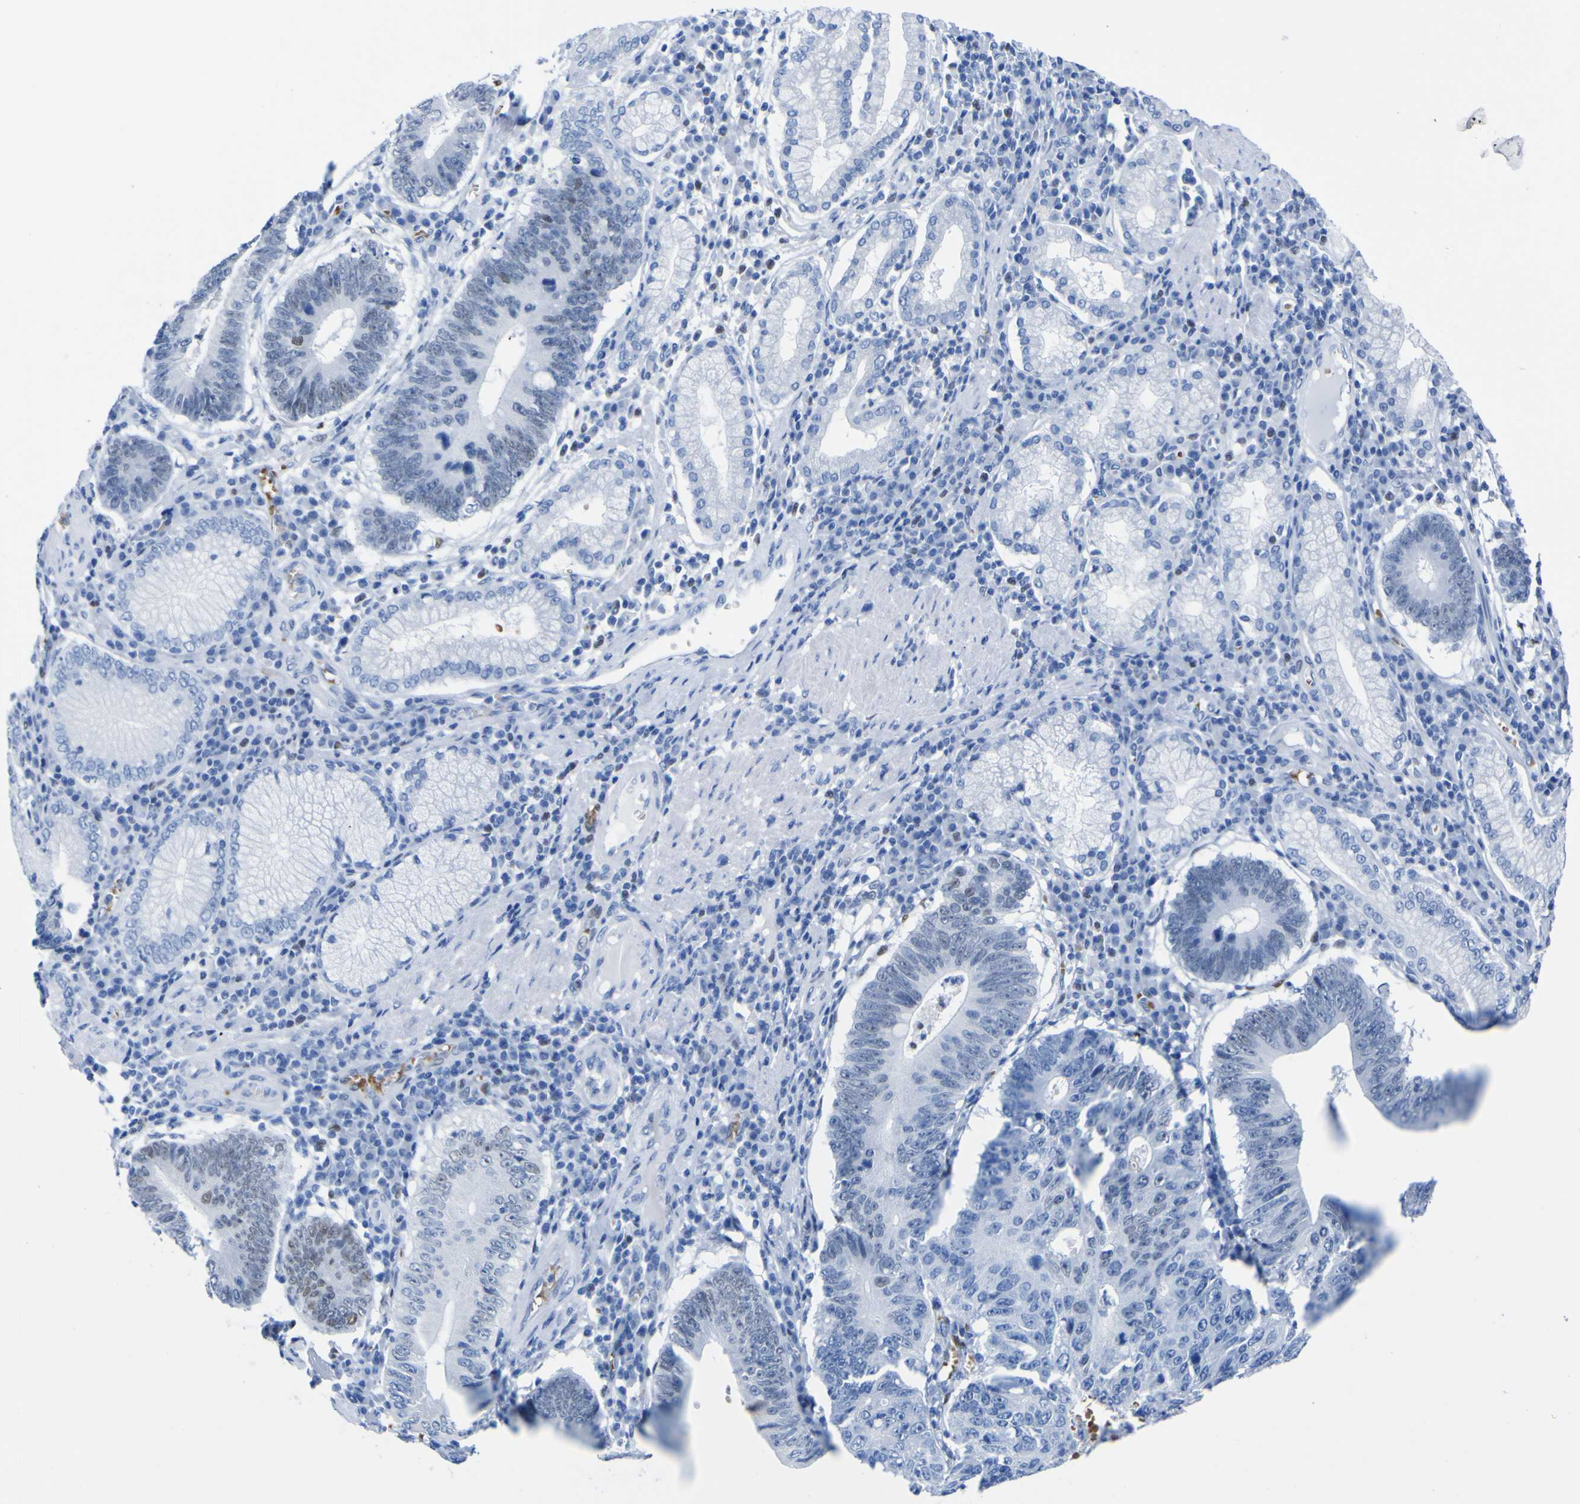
{"staining": {"intensity": "weak", "quantity": "<25%", "location": "nuclear"}, "tissue": "stomach cancer", "cell_type": "Tumor cells", "image_type": "cancer", "snomed": [{"axis": "morphology", "description": "Adenocarcinoma, NOS"}, {"axis": "topography", "description": "Stomach"}], "caption": "Tumor cells are negative for brown protein staining in stomach adenocarcinoma. The staining was performed using DAB to visualize the protein expression in brown, while the nuclei were stained in blue with hematoxylin (Magnification: 20x).", "gene": "DACH1", "patient": {"sex": "male", "age": 59}}